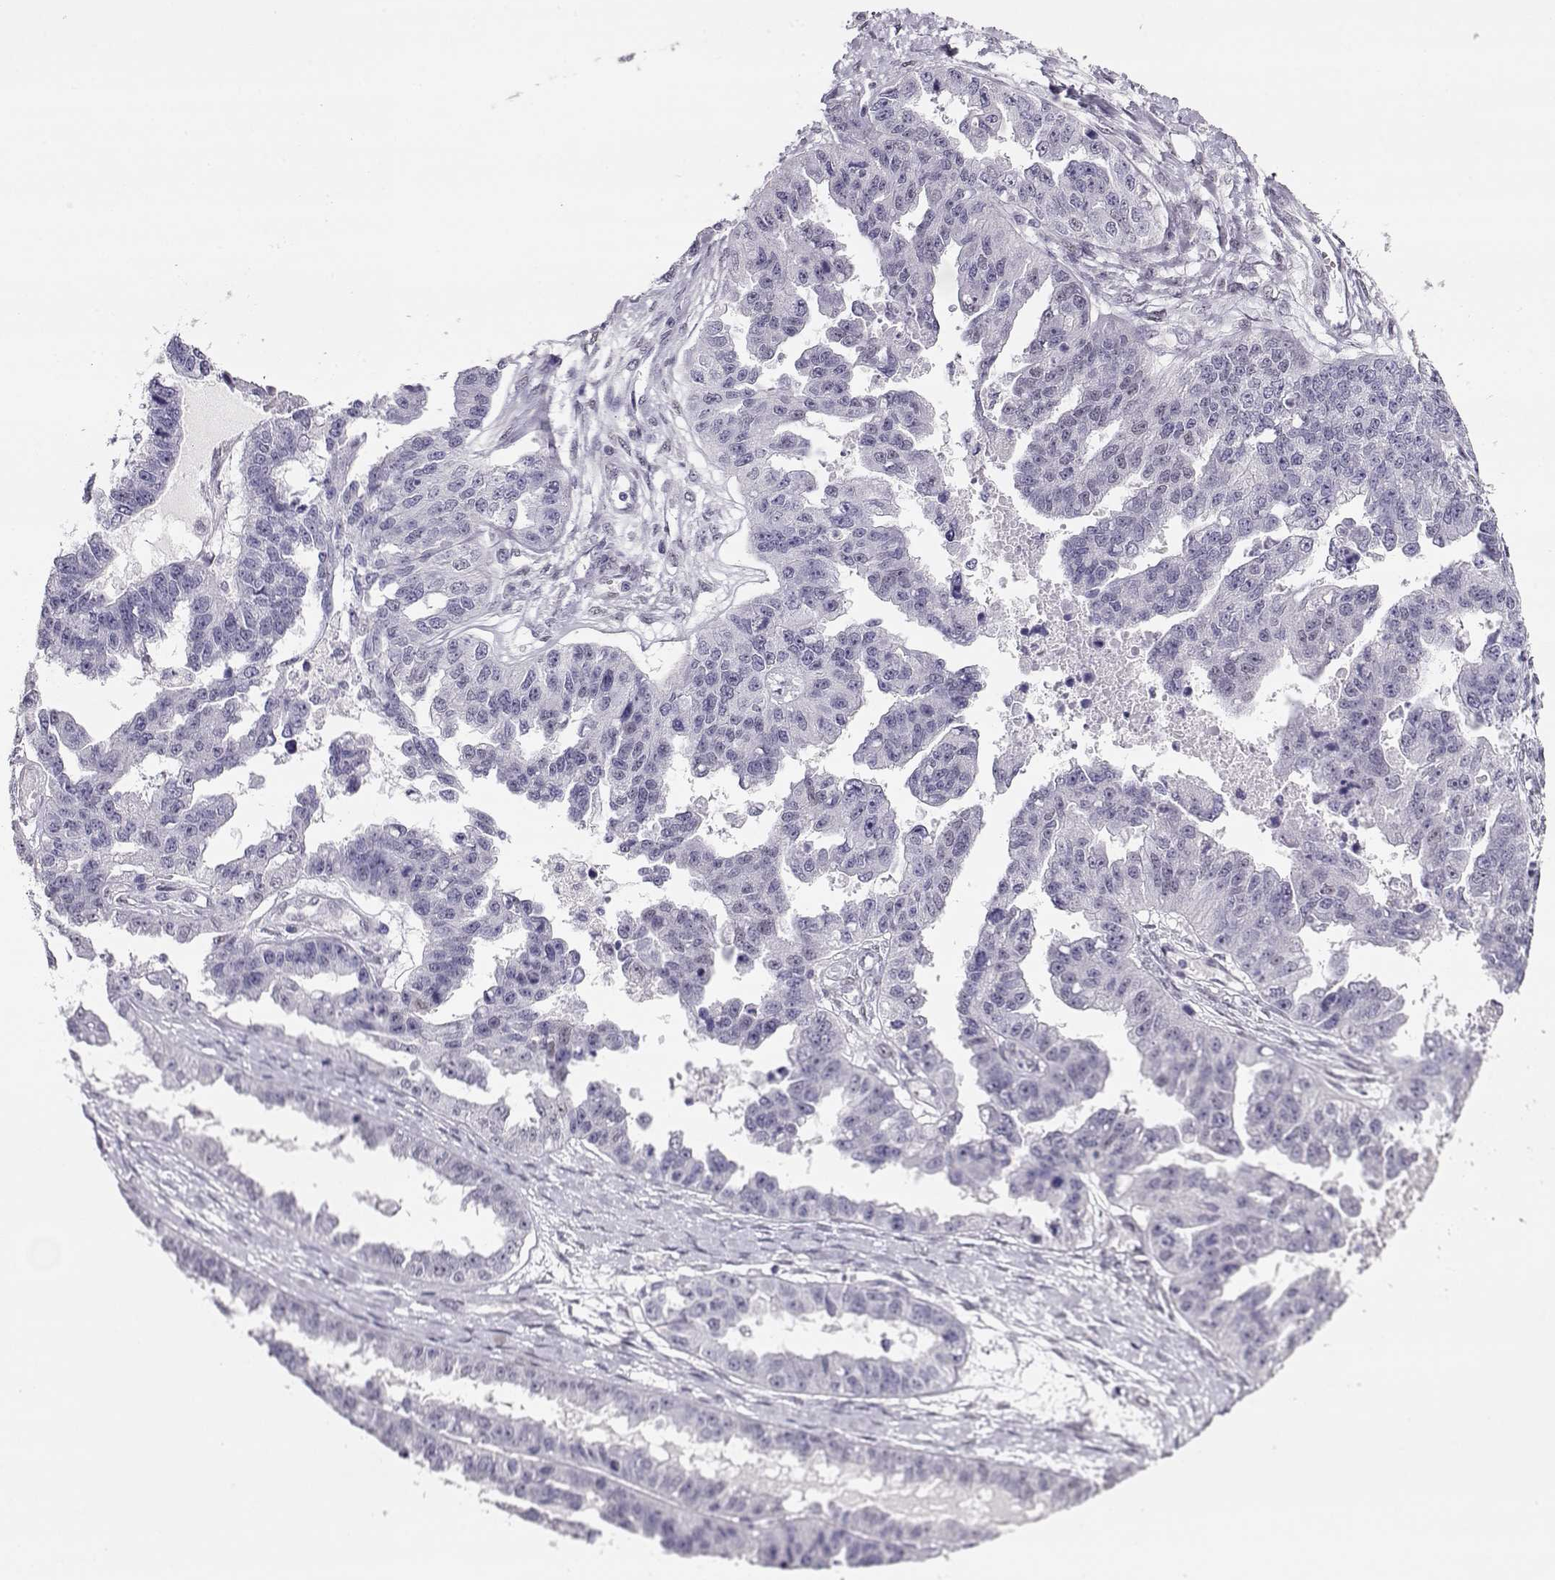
{"staining": {"intensity": "negative", "quantity": "none", "location": "none"}, "tissue": "ovarian cancer", "cell_type": "Tumor cells", "image_type": "cancer", "snomed": [{"axis": "morphology", "description": "Cystadenocarcinoma, serous, NOS"}, {"axis": "topography", "description": "Ovary"}], "caption": "Photomicrograph shows no significant protein expression in tumor cells of ovarian cancer.", "gene": "POLI", "patient": {"sex": "female", "age": 58}}